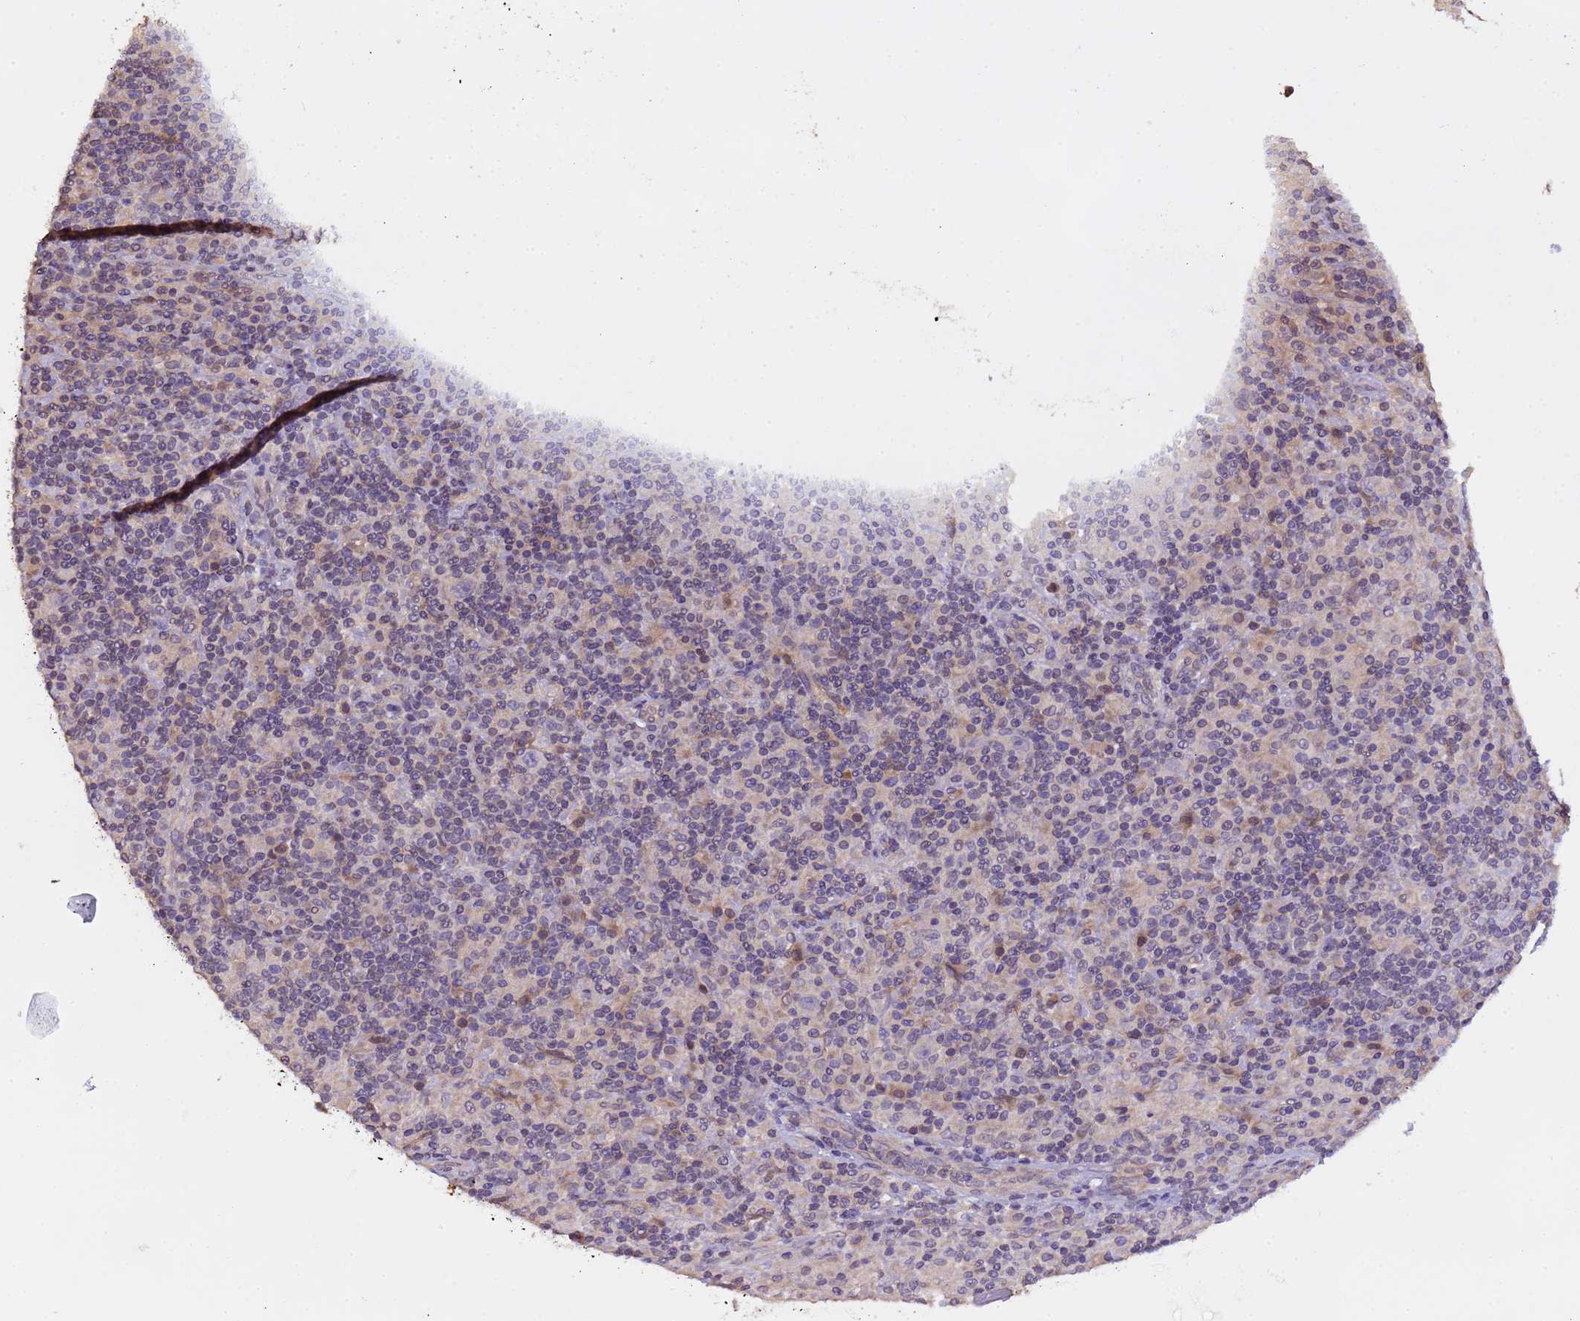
{"staining": {"intensity": "negative", "quantity": "none", "location": "none"}, "tissue": "lymphoma", "cell_type": "Tumor cells", "image_type": "cancer", "snomed": [{"axis": "morphology", "description": "Hodgkin's disease, NOS"}, {"axis": "topography", "description": "Lymph node"}], "caption": "Lymphoma stained for a protein using IHC demonstrates no expression tumor cells.", "gene": "ELMOD2", "patient": {"sex": "male", "age": 70}}